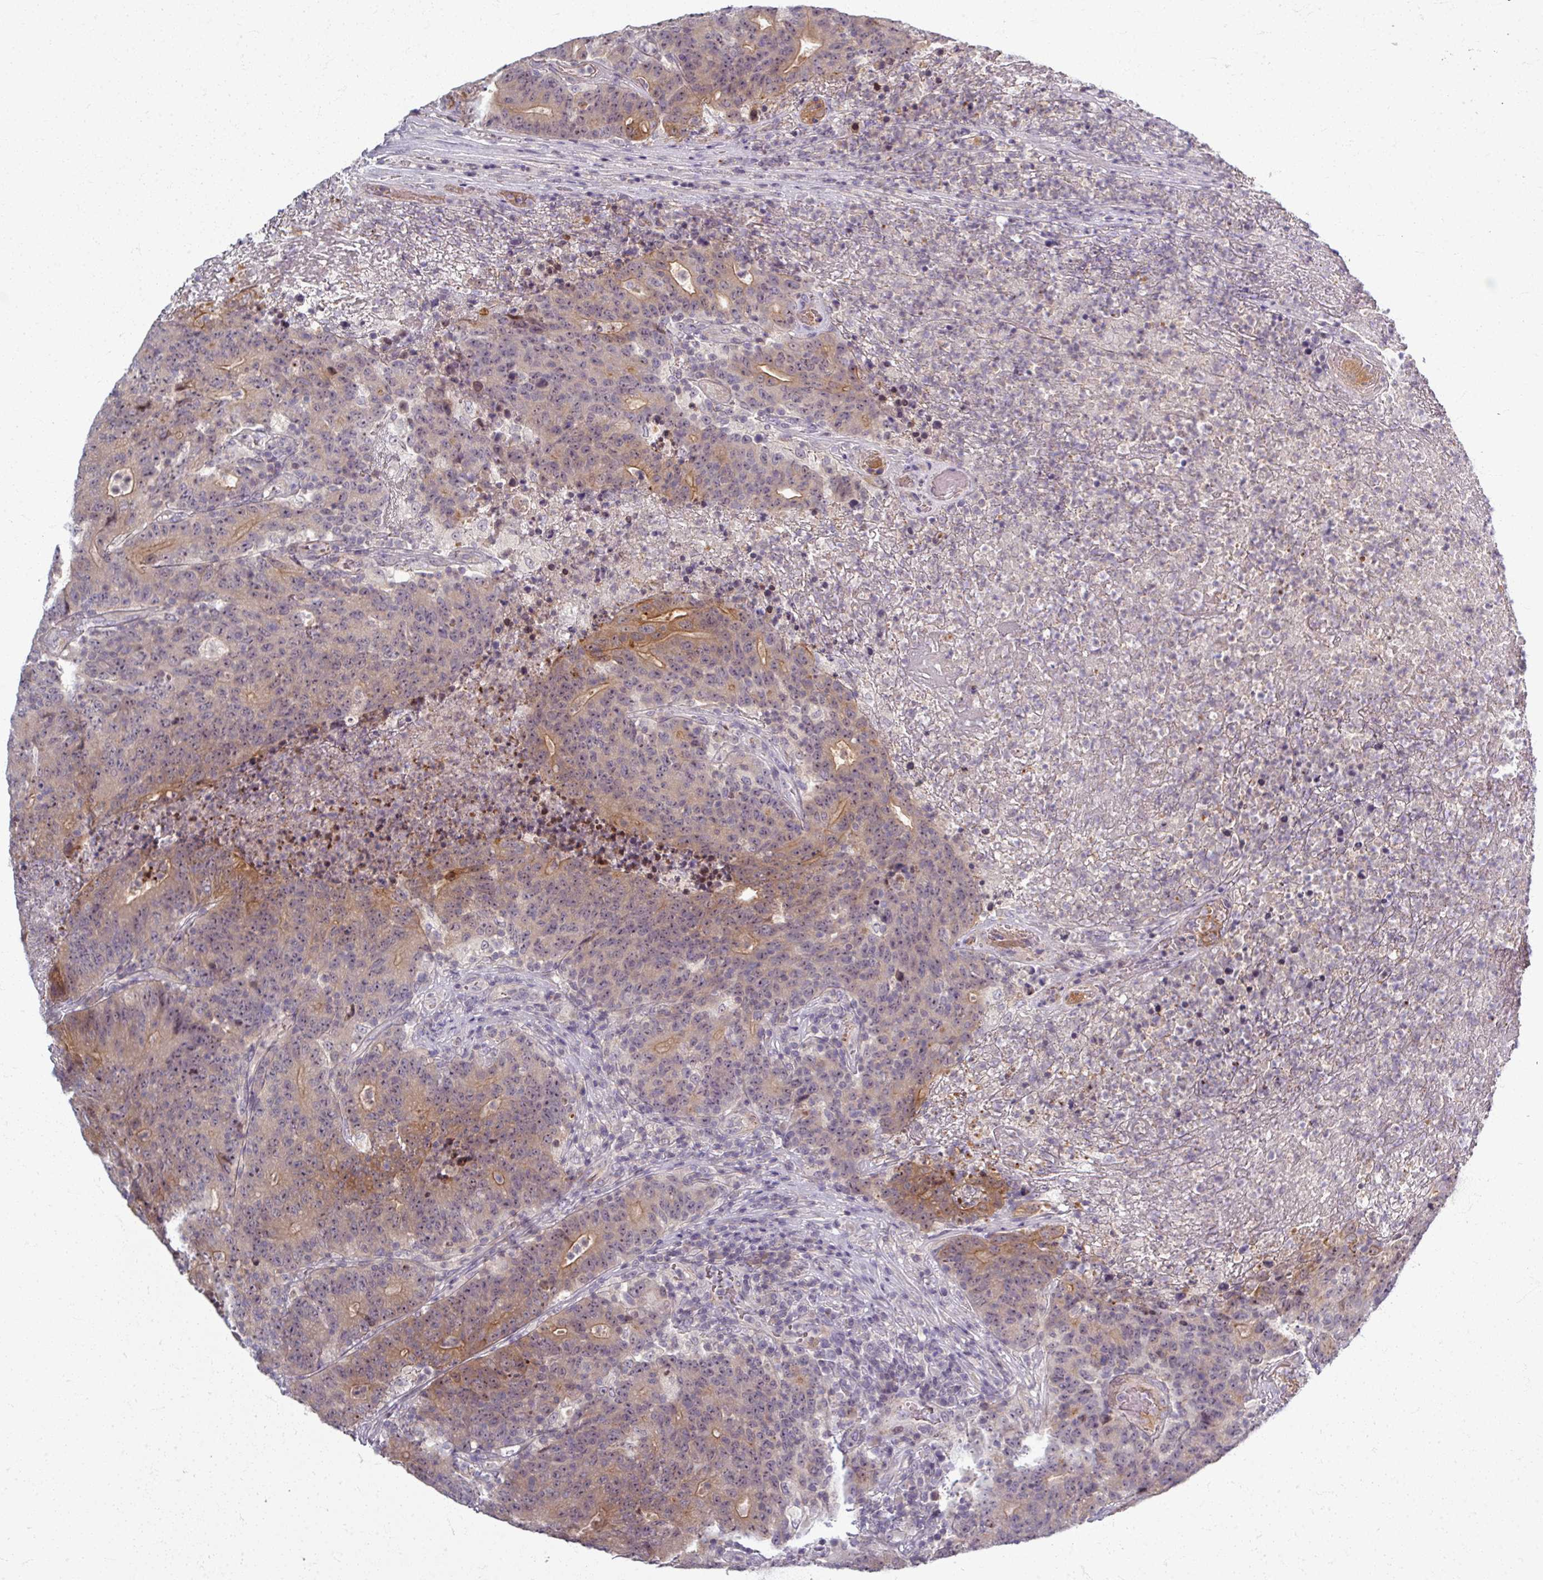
{"staining": {"intensity": "moderate", "quantity": "25%-75%", "location": "cytoplasmic/membranous,nuclear"}, "tissue": "colorectal cancer", "cell_type": "Tumor cells", "image_type": "cancer", "snomed": [{"axis": "morphology", "description": "Adenocarcinoma, NOS"}, {"axis": "topography", "description": "Colon"}], "caption": "Colorectal cancer (adenocarcinoma) stained with IHC demonstrates moderate cytoplasmic/membranous and nuclear expression in approximately 25%-75% of tumor cells.", "gene": "TTLL7", "patient": {"sex": "female", "age": 75}}